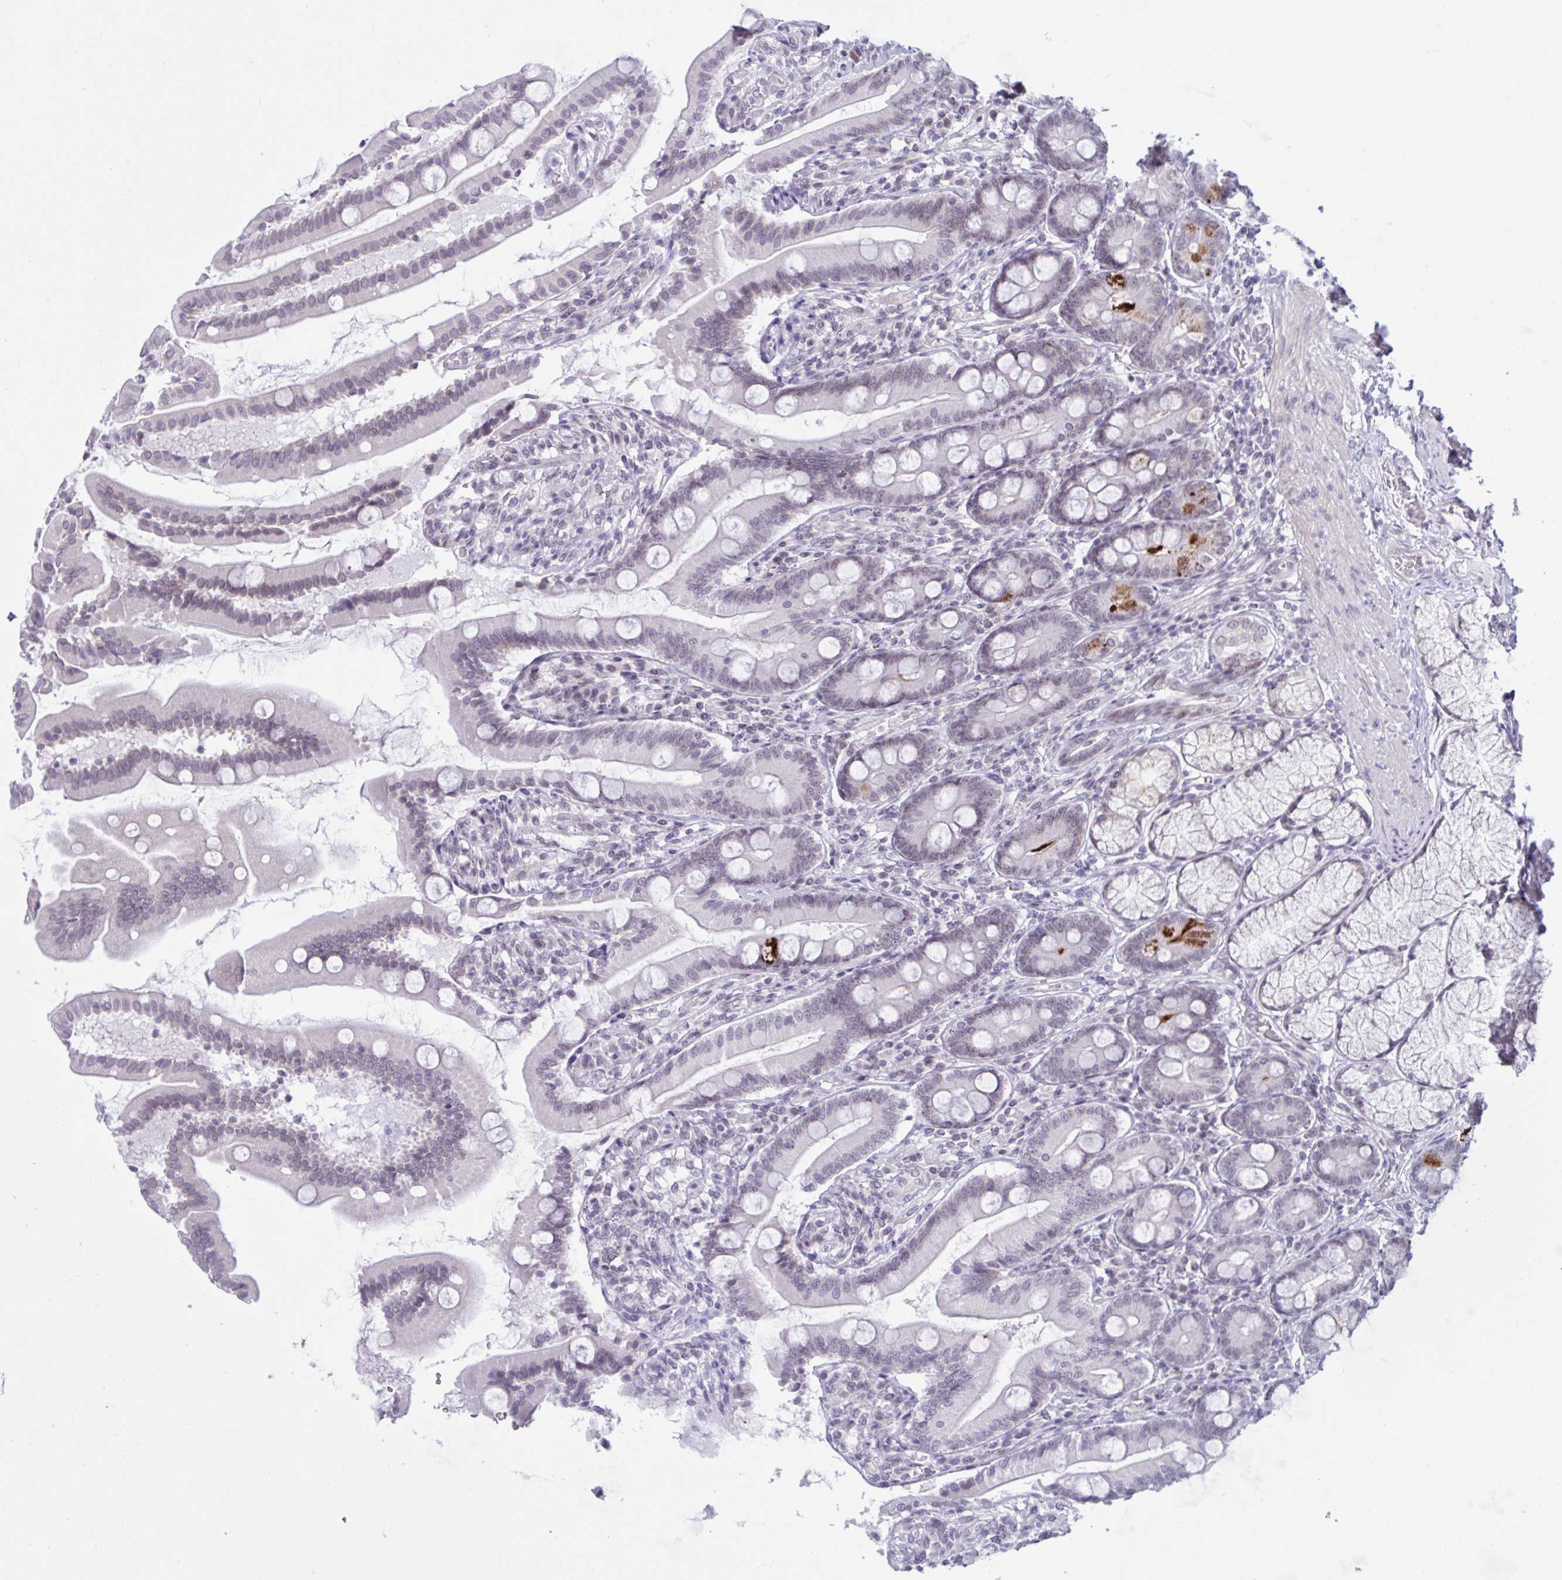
{"staining": {"intensity": "strong", "quantity": "<25%", "location": "cytoplasmic/membranous"}, "tissue": "duodenum", "cell_type": "Glandular cells", "image_type": "normal", "snomed": [{"axis": "morphology", "description": "Normal tissue, NOS"}, {"axis": "topography", "description": "Duodenum"}], "caption": "Immunohistochemical staining of unremarkable human duodenum reveals strong cytoplasmic/membranous protein expression in approximately <25% of glandular cells.", "gene": "DOCK11", "patient": {"sex": "female", "age": 67}}